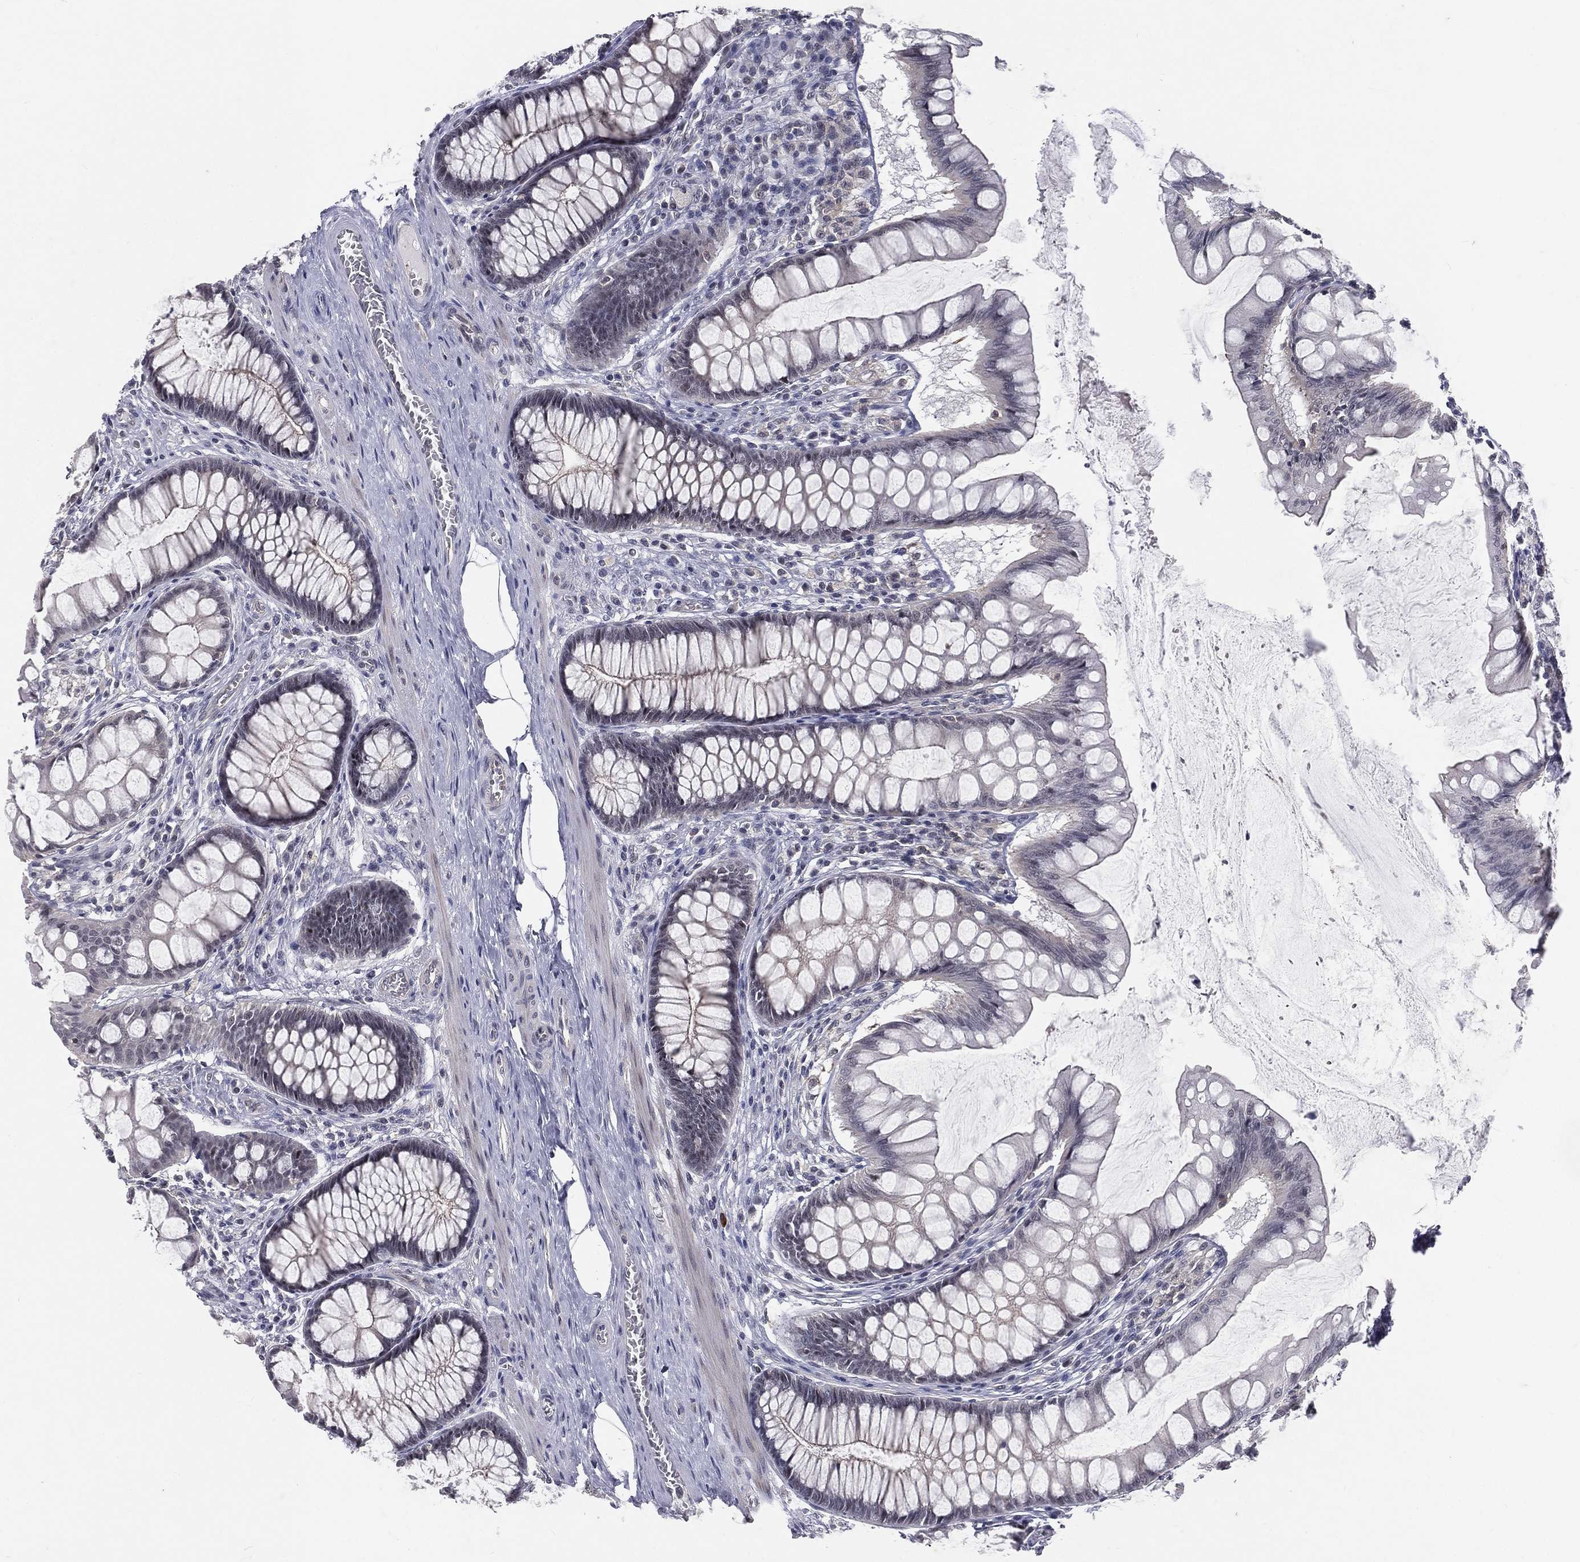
{"staining": {"intensity": "negative", "quantity": "none", "location": "none"}, "tissue": "colon", "cell_type": "Endothelial cells", "image_type": "normal", "snomed": [{"axis": "morphology", "description": "Normal tissue, NOS"}, {"axis": "topography", "description": "Colon"}], "caption": "This micrograph is of unremarkable colon stained with IHC to label a protein in brown with the nuclei are counter-stained blue. There is no expression in endothelial cells. Nuclei are stained in blue.", "gene": "MORC2", "patient": {"sex": "female", "age": 65}}